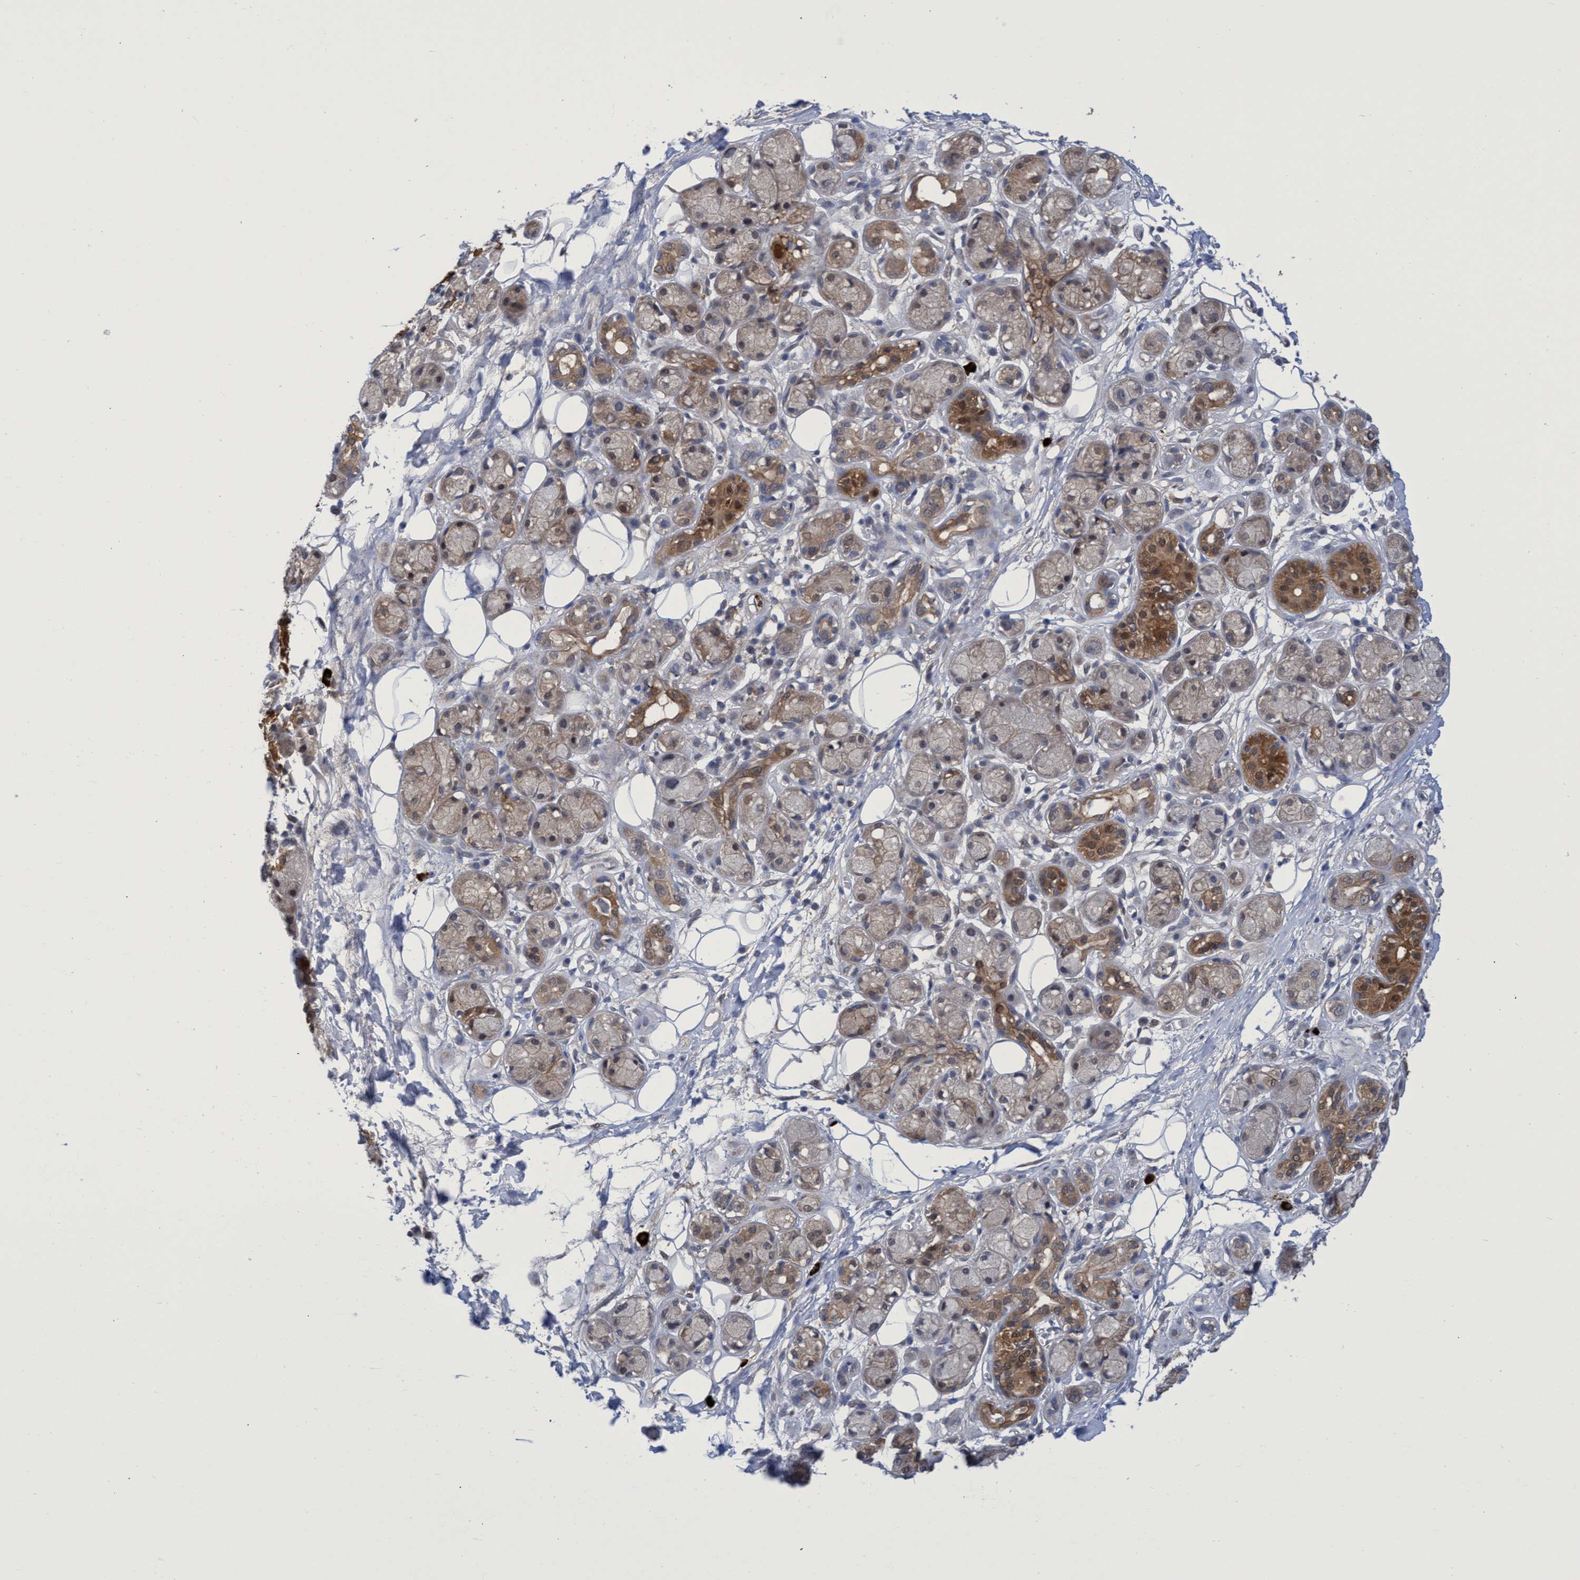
{"staining": {"intensity": "negative", "quantity": "none", "location": "none"}, "tissue": "adipose tissue", "cell_type": "Adipocytes", "image_type": "normal", "snomed": [{"axis": "morphology", "description": "Normal tissue, NOS"}, {"axis": "morphology", "description": "Inflammation, NOS"}, {"axis": "topography", "description": "Salivary gland"}, {"axis": "topography", "description": "Peripheral nerve tissue"}], "caption": "Immunohistochemical staining of unremarkable human adipose tissue displays no significant staining in adipocytes. The staining was performed using DAB (3,3'-diaminobenzidine) to visualize the protein expression in brown, while the nuclei were stained in blue with hematoxylin (Magnification: 20x).", "gene": "PNPO", "patient": {"sex": "female", "age": 75}}